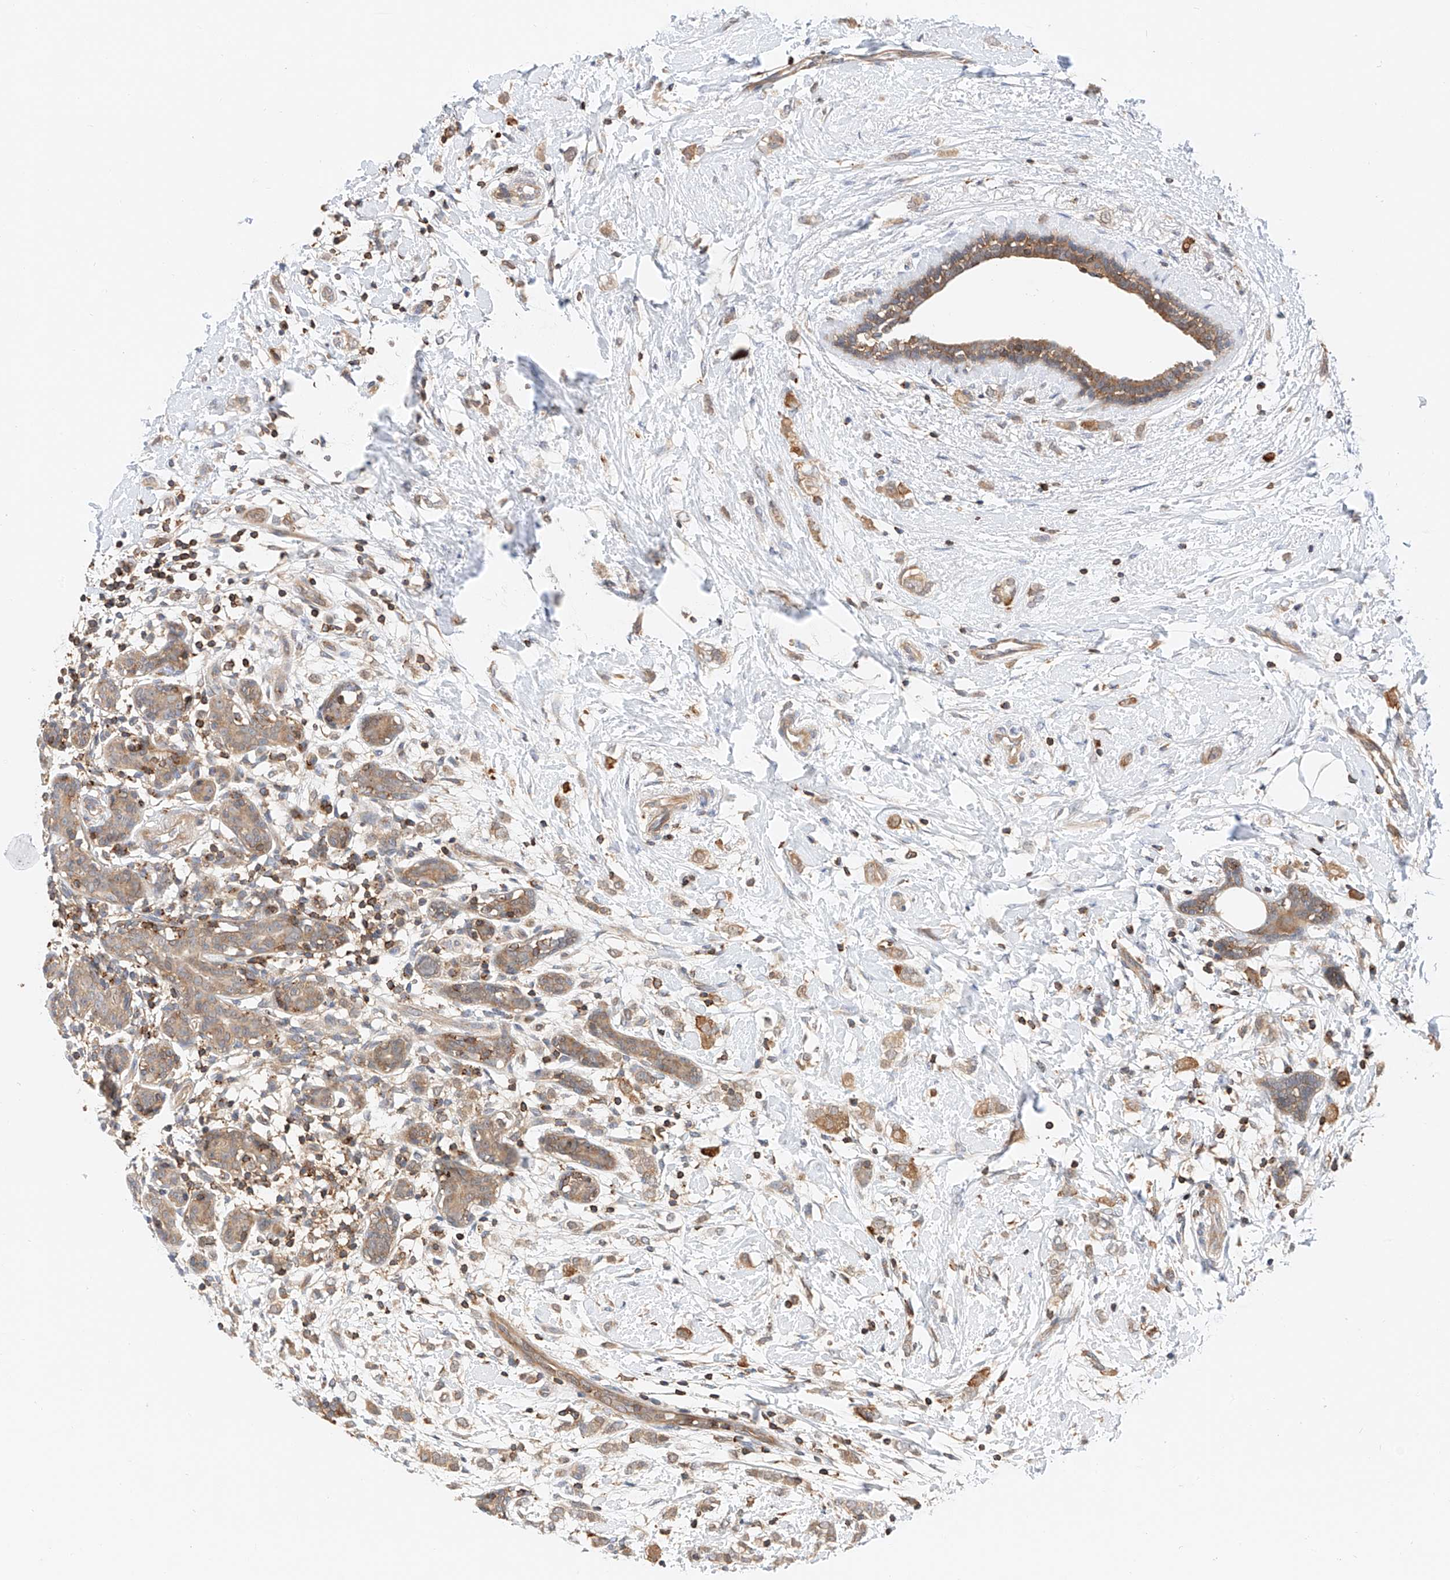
{"staining": {"intensity": "moderate", "quantity": ">75%", "location": "cytoplasmic/membranous"}, "tissue": "breast cancer", "cell_type": "Tumor cells", "image_type": "cancer", "snomed": [{"axis": "morphology", "description": "Normal tissue, NOS"}, {"axis": "morphology", "description": "Lobular carcinoma"}, {"axis": "topography", "description": "Breast"}], "caption": "An image of breast cancer stained for a protein reveals moderate cytoplasmic/membranous brown staining in tumor cells.", "gene": "MFN2", "patient": {"sex": "female", "age": 47}}